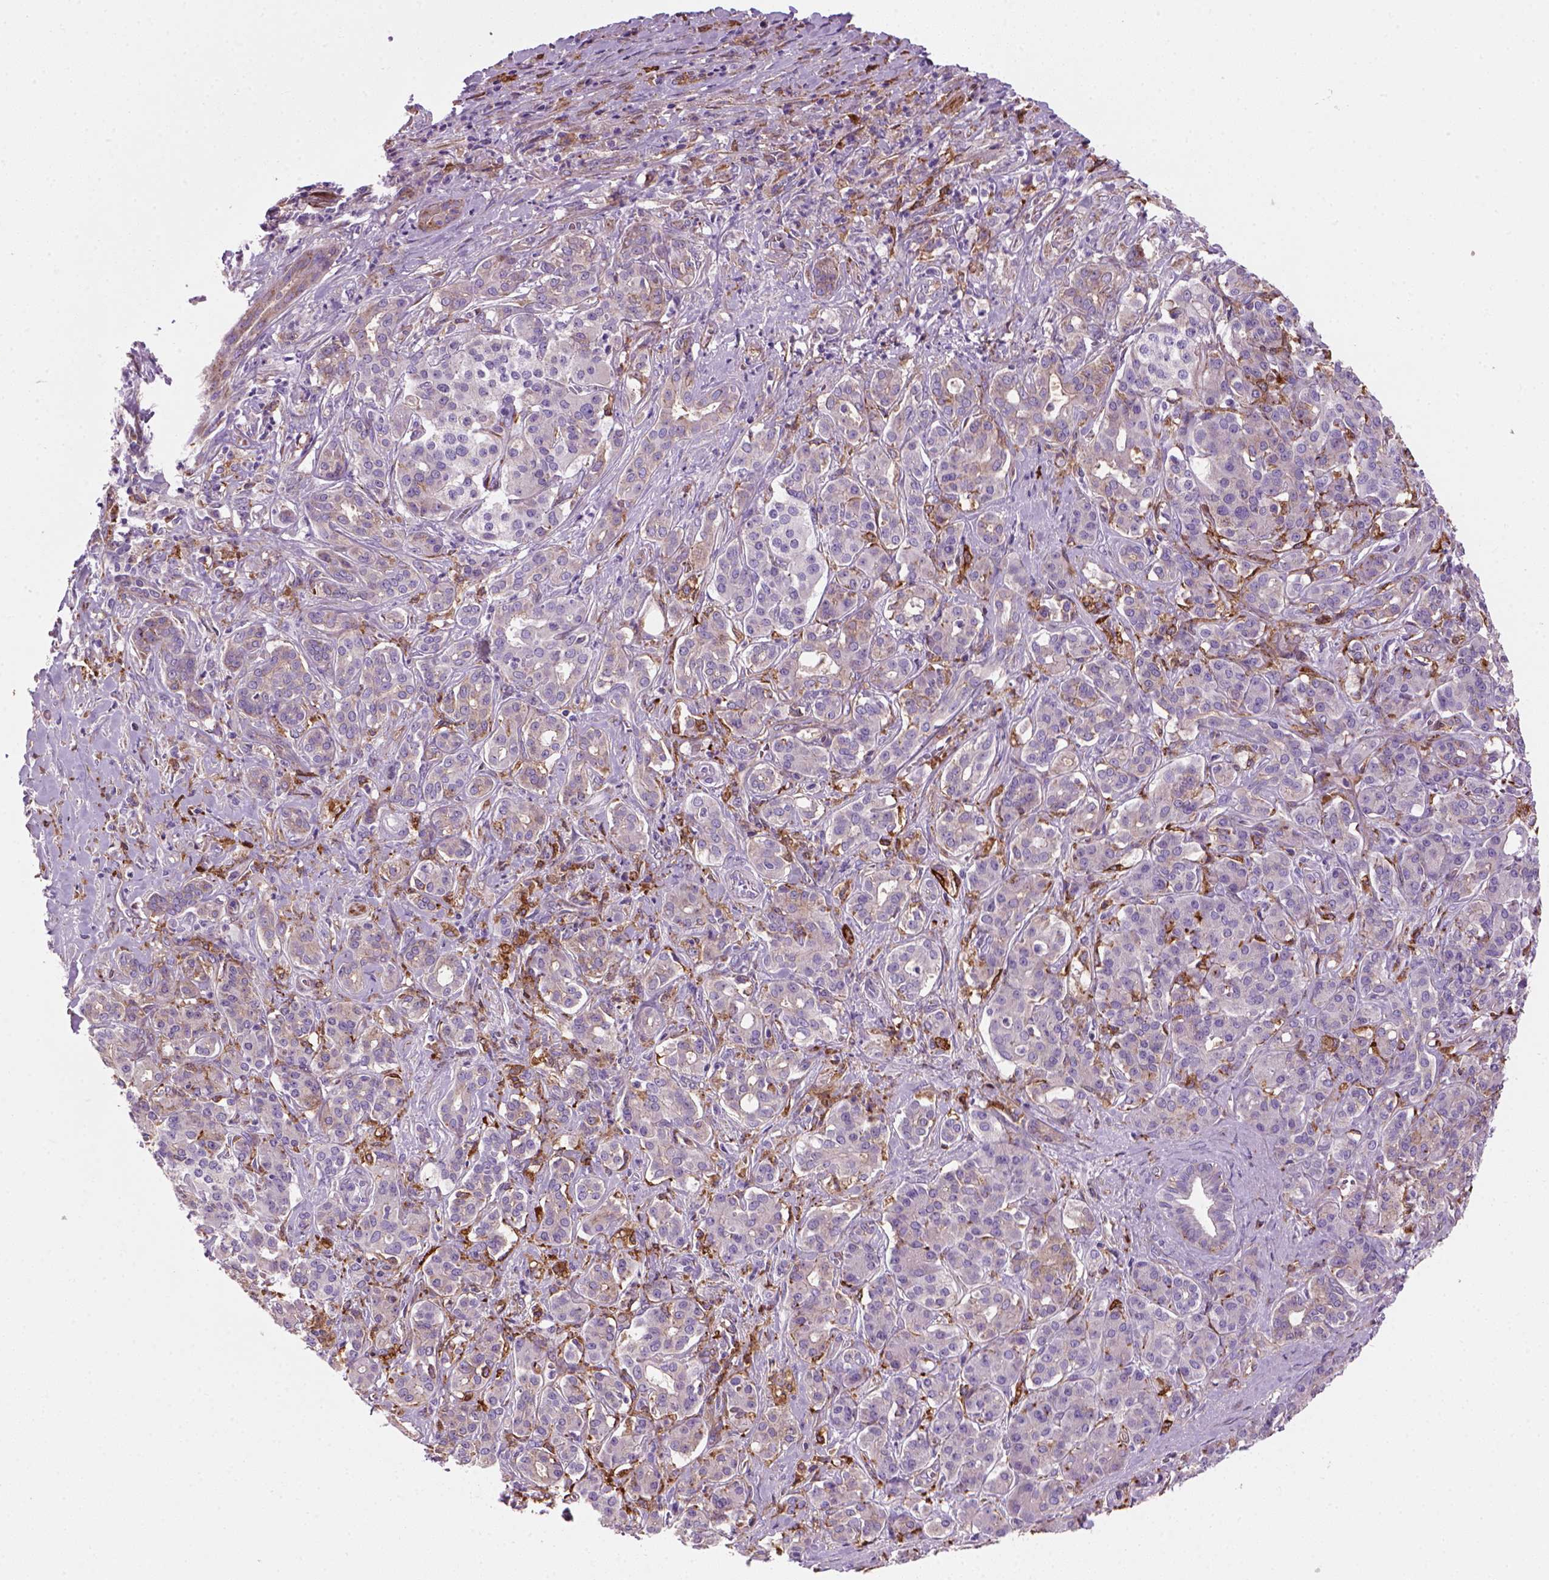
{"staining": {"intensity": "negative", "quantity": "none", "location": "none"}, "tissue": "pancreatic cancer", "cell_type": "Tumor cells", "image_type": "cancer", "snomed": [{"axis": "morphology", "description": "Normal tissue, NOS"}, {"axis": "morphology", "description": "Inflammation, NOS"}, {"axis": "morphology", "description": "Adenocarcinoma, NOS"}, {"axis": "topography", "description": "Pancreas"}], "caption": "An IHC image of adenocarcinoma (pancreatic) is shown. There is no staining in tumor cells of adenocarcinoma (pancreatic).", "gene": "MARCKS", "patient": {"sex": "male", "age": 57}}